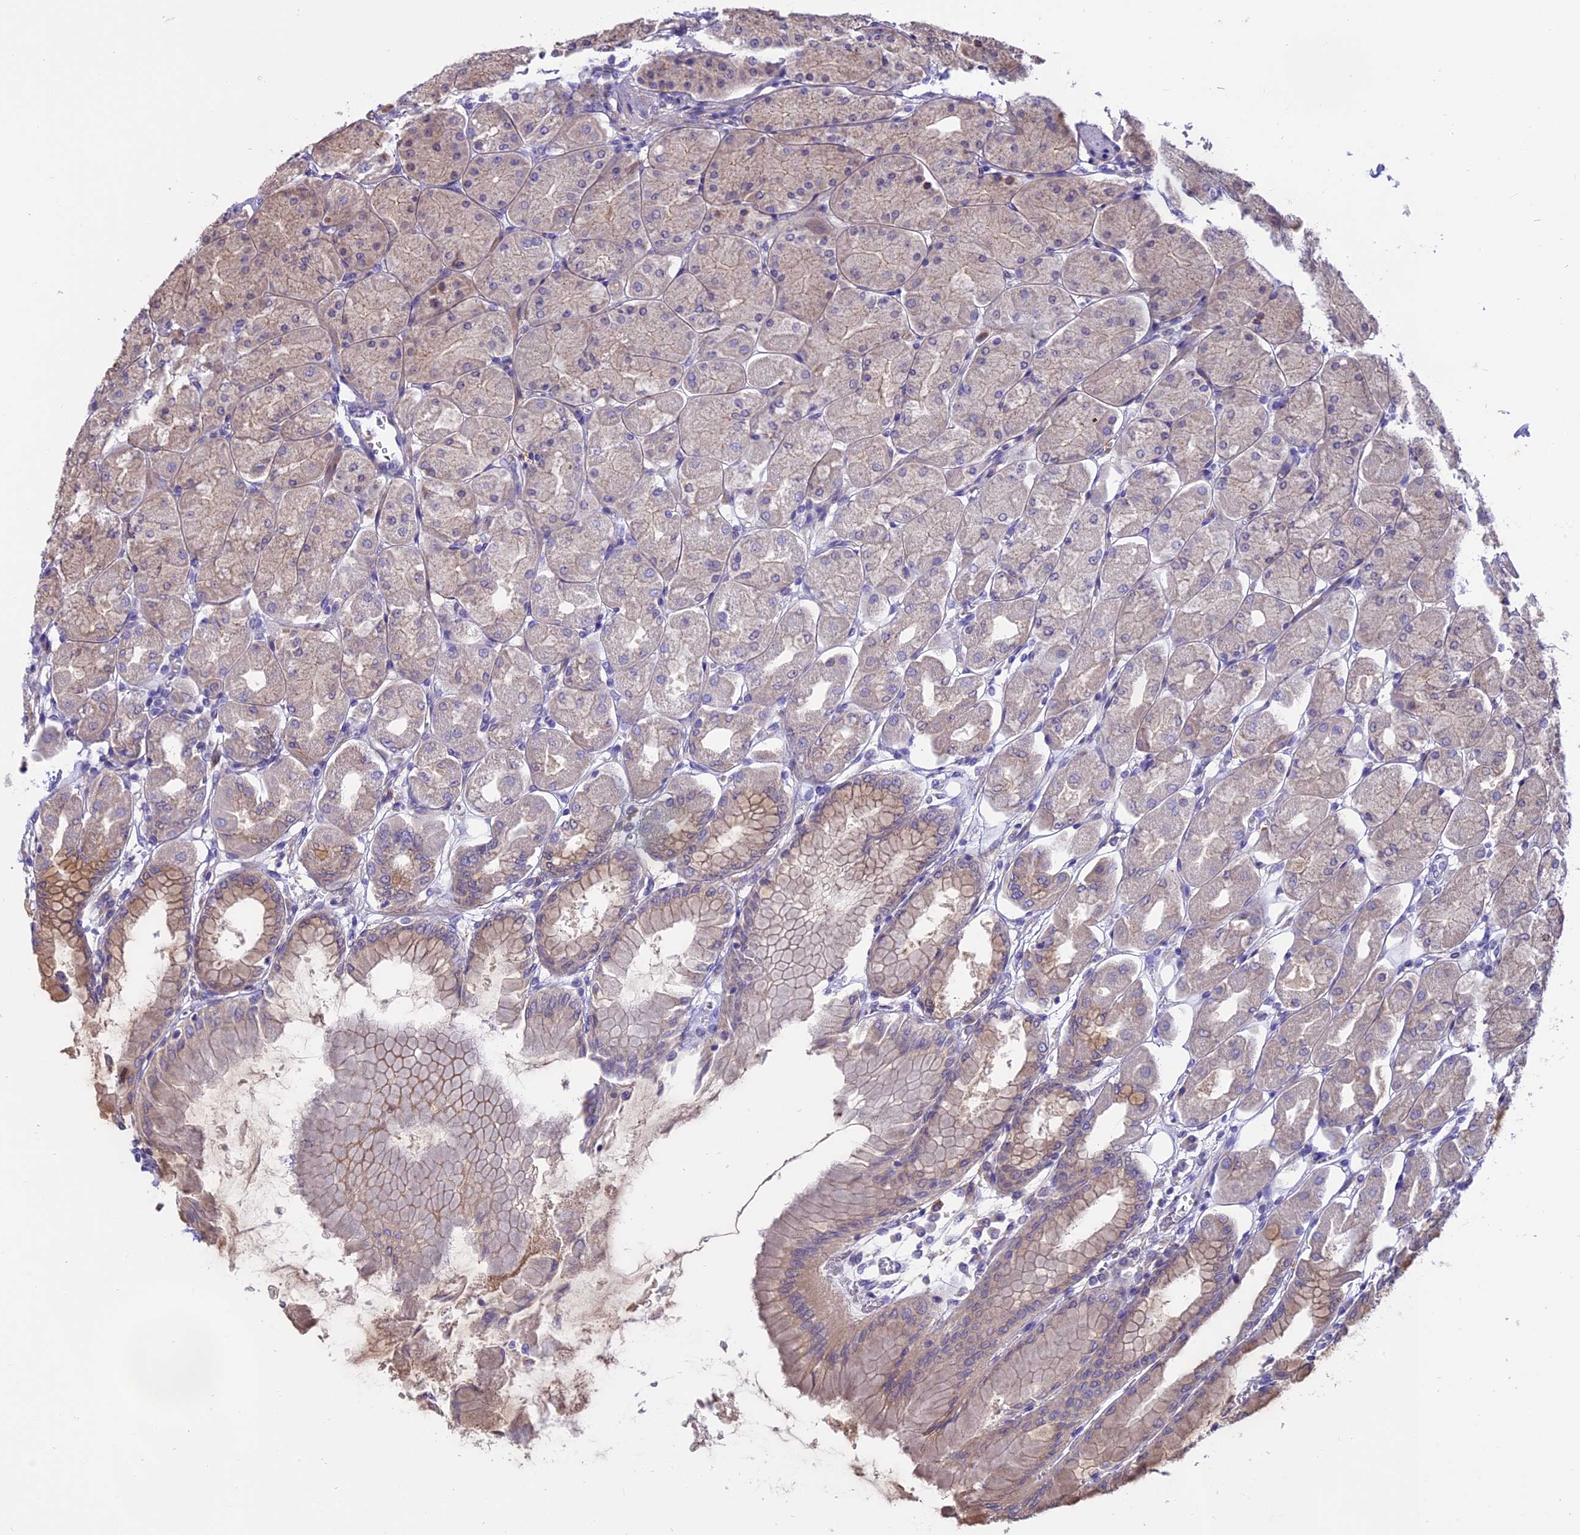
{"staining": {"intensity": "moderate", "quantity": "<25%", "location": "cytoplasmic/membranous"}, "tissue": "stomach", "cell_type": "Glandular cells", "image_type": "normal", "snomed": [{"axis": "morphology", "description": "Normal tissue, NOS"}, {"axis": "topography", "description": "Stomach, upper"}], "caption": "An immunohistochemistry micrograph of normal tissue is shown. Protein staining in brown labels moderate cytoplasmic/membranous positivity in stomach within glandular cells.", "gene": "MEMO1", "patient": {"sex": "female", "age": 56}}